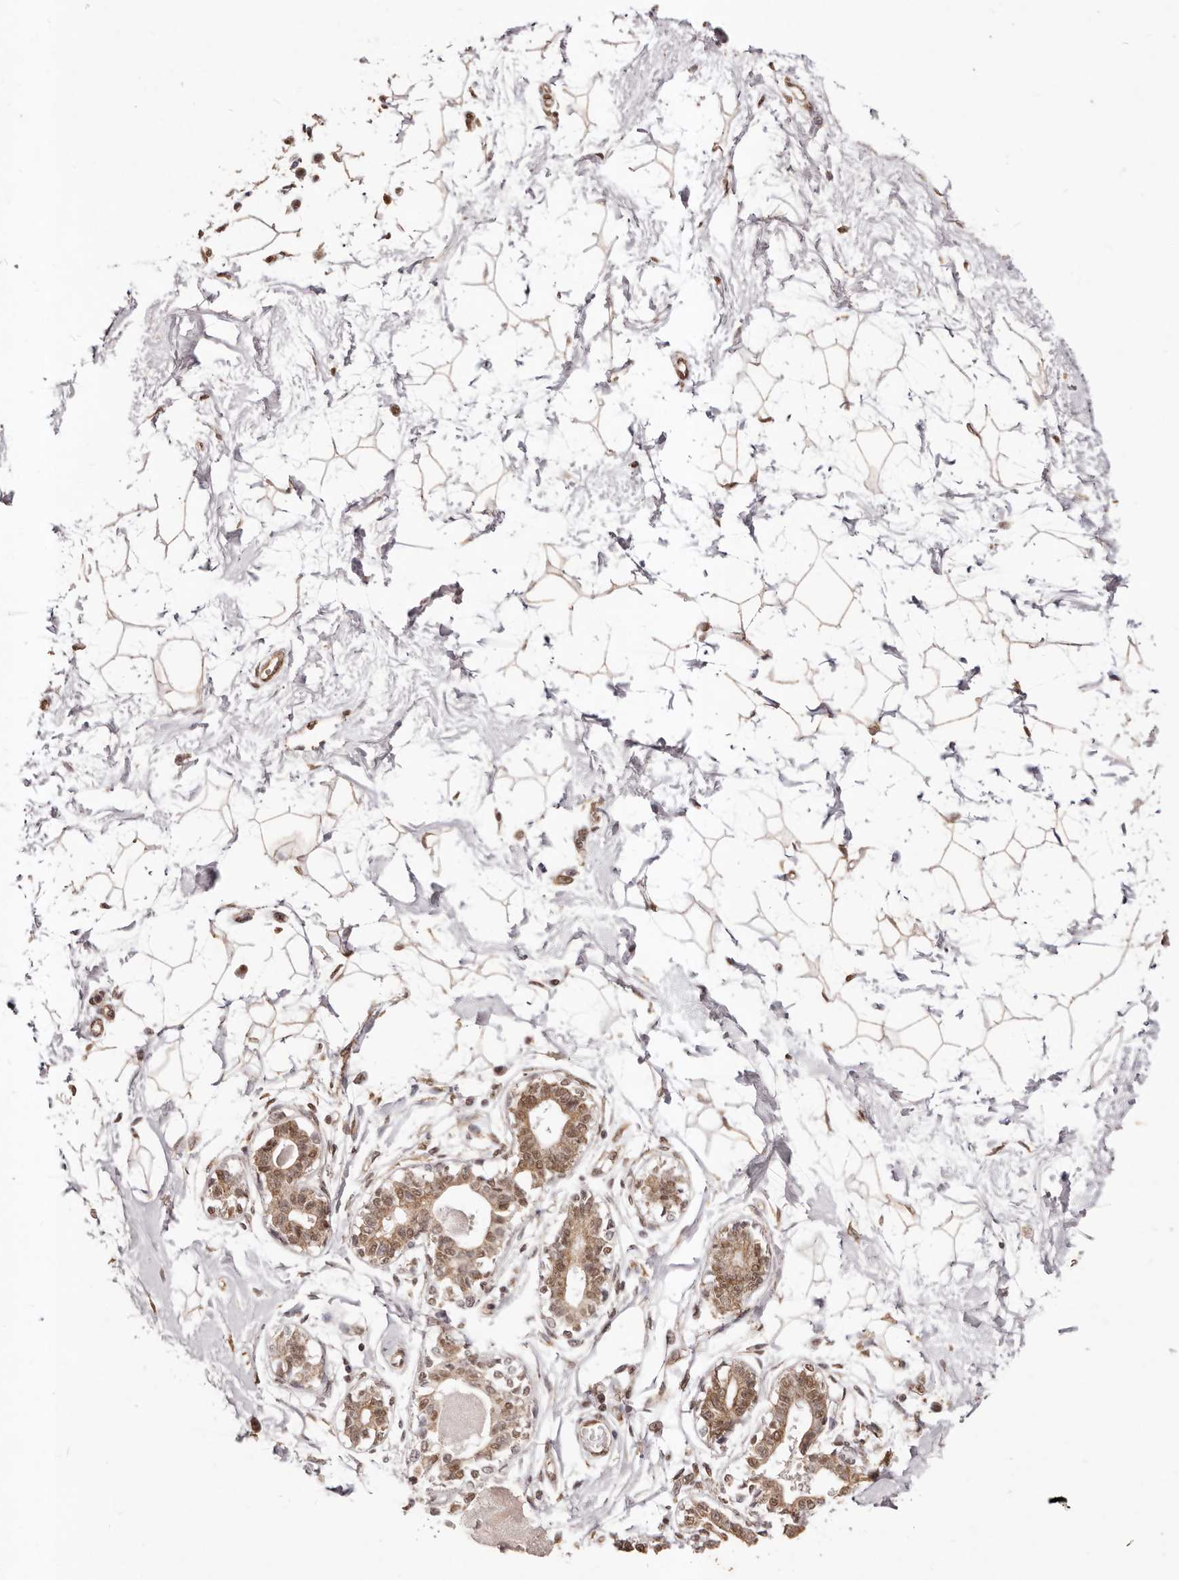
{"staining": {"intensity": "moderate", "quantity": ">75%", "location": "cytoplasmic/membranous,nuclear"}, "tissue": "breast", "cell_type": "Adipocytes", "image_type": "normal", "snomed": [{"axis": "morphology", "description": "Normal tissue, NOS"}, {"axis": "topography", "description": "Breast"}], "caption": "Immunohistochemical staining of normal breast shows moderate cytoplasmic/membranous,nuclear protein expression in approximately >75% of adipocytes. (DAB (3,3'-diaminobenzidine) = brown stain, brightfield microscopy at high magnification).", "gene": "RPS6KA5", "patient": {"sex": "female", "age": 45}}